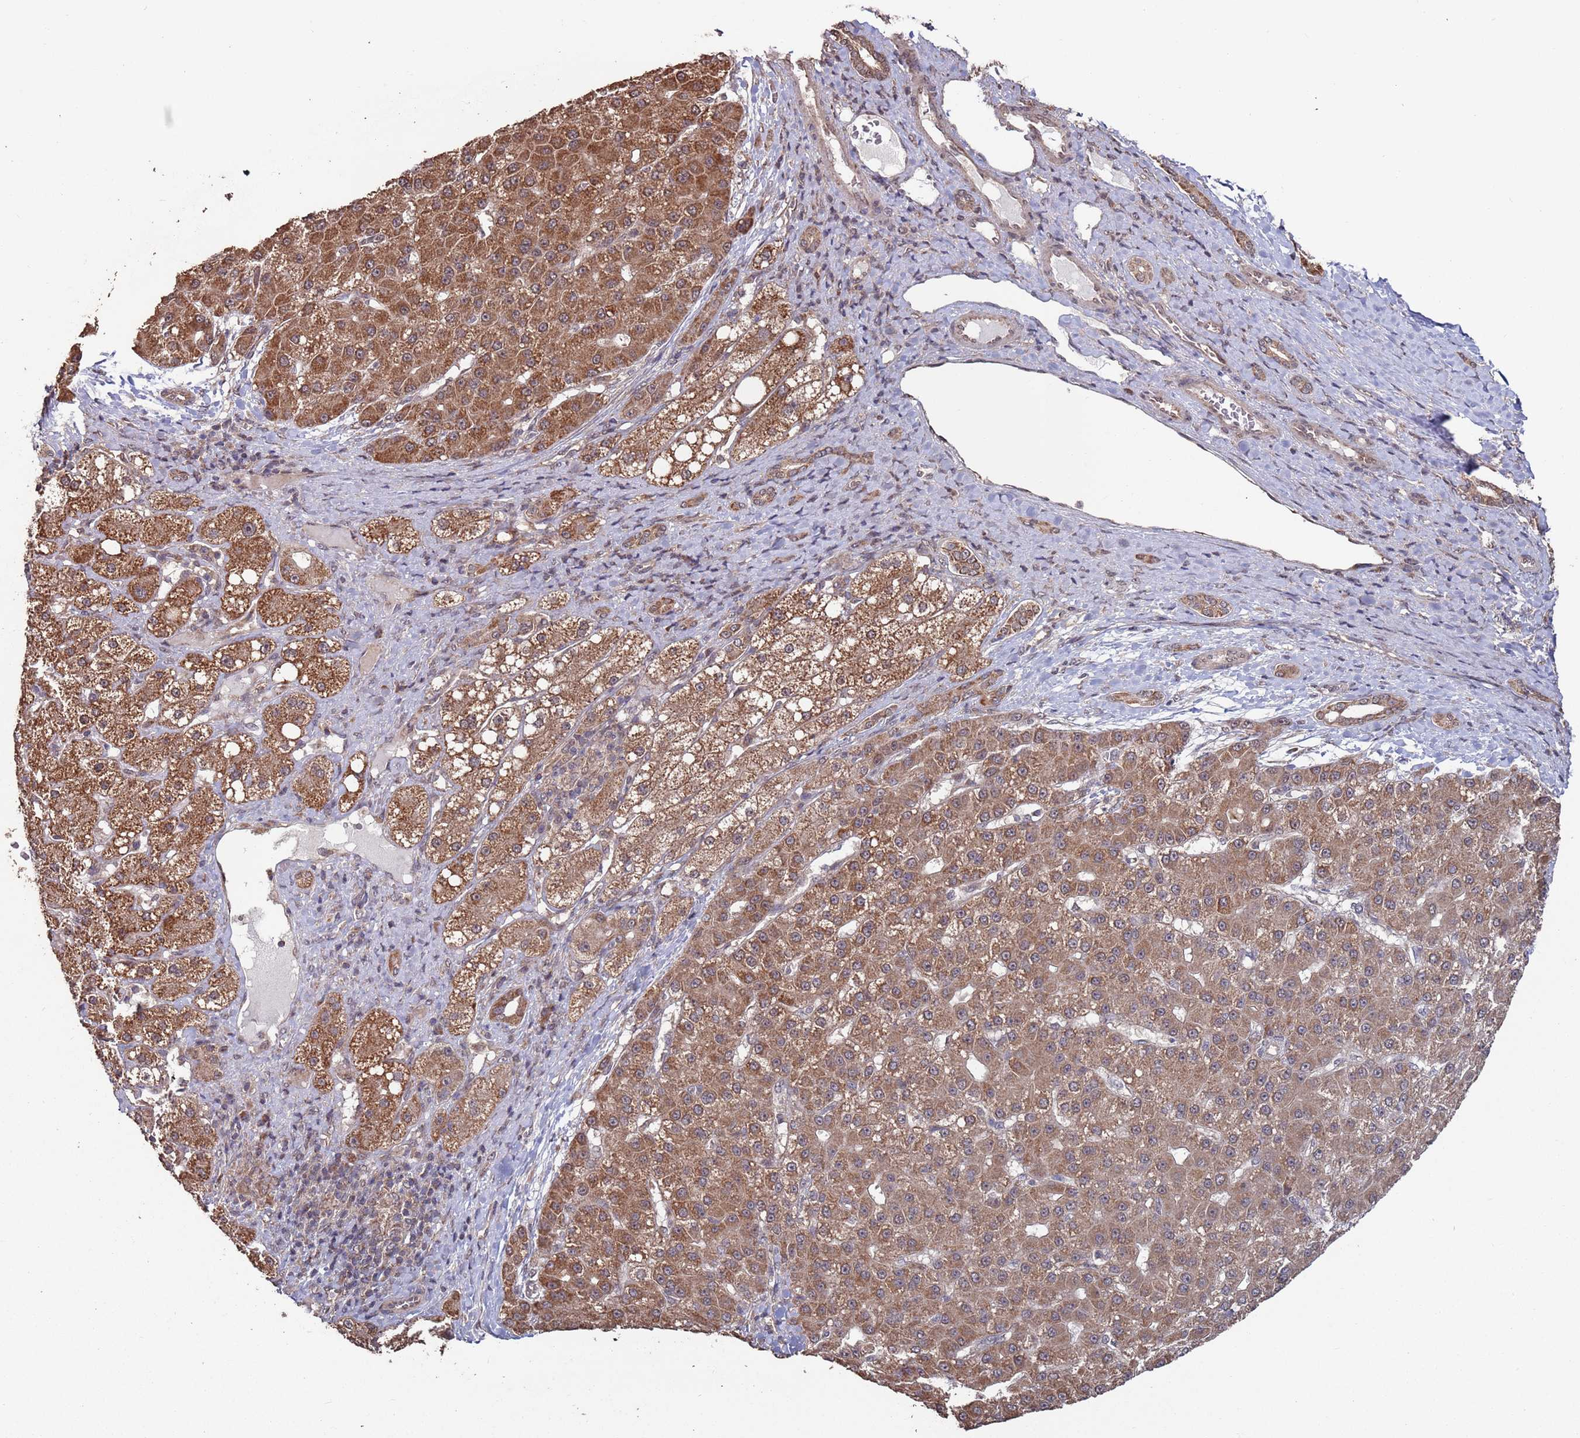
{"staining": {"intensity": "moderate", "quantity": ">75%", "location": "cytoplasmic/membranous"}, "tissue": "liver cancer", "cell_type": "Tumor cells", "image_type": "cancer", "snomed": [{"axis": "morphology", "description": "Carcinoma, Hepatocellular, NOS"}, {"axis": "topography", "description": "Liver"}], "caption": "Immunohistochemical staining of liver hepatocellular carcinoma shows medium levels of moderate cytoplasmic/membranous positivity in approximately >75% of tumor cells.", "gene": "PRR7", "patient": {"sex": "male", "age": 67}}